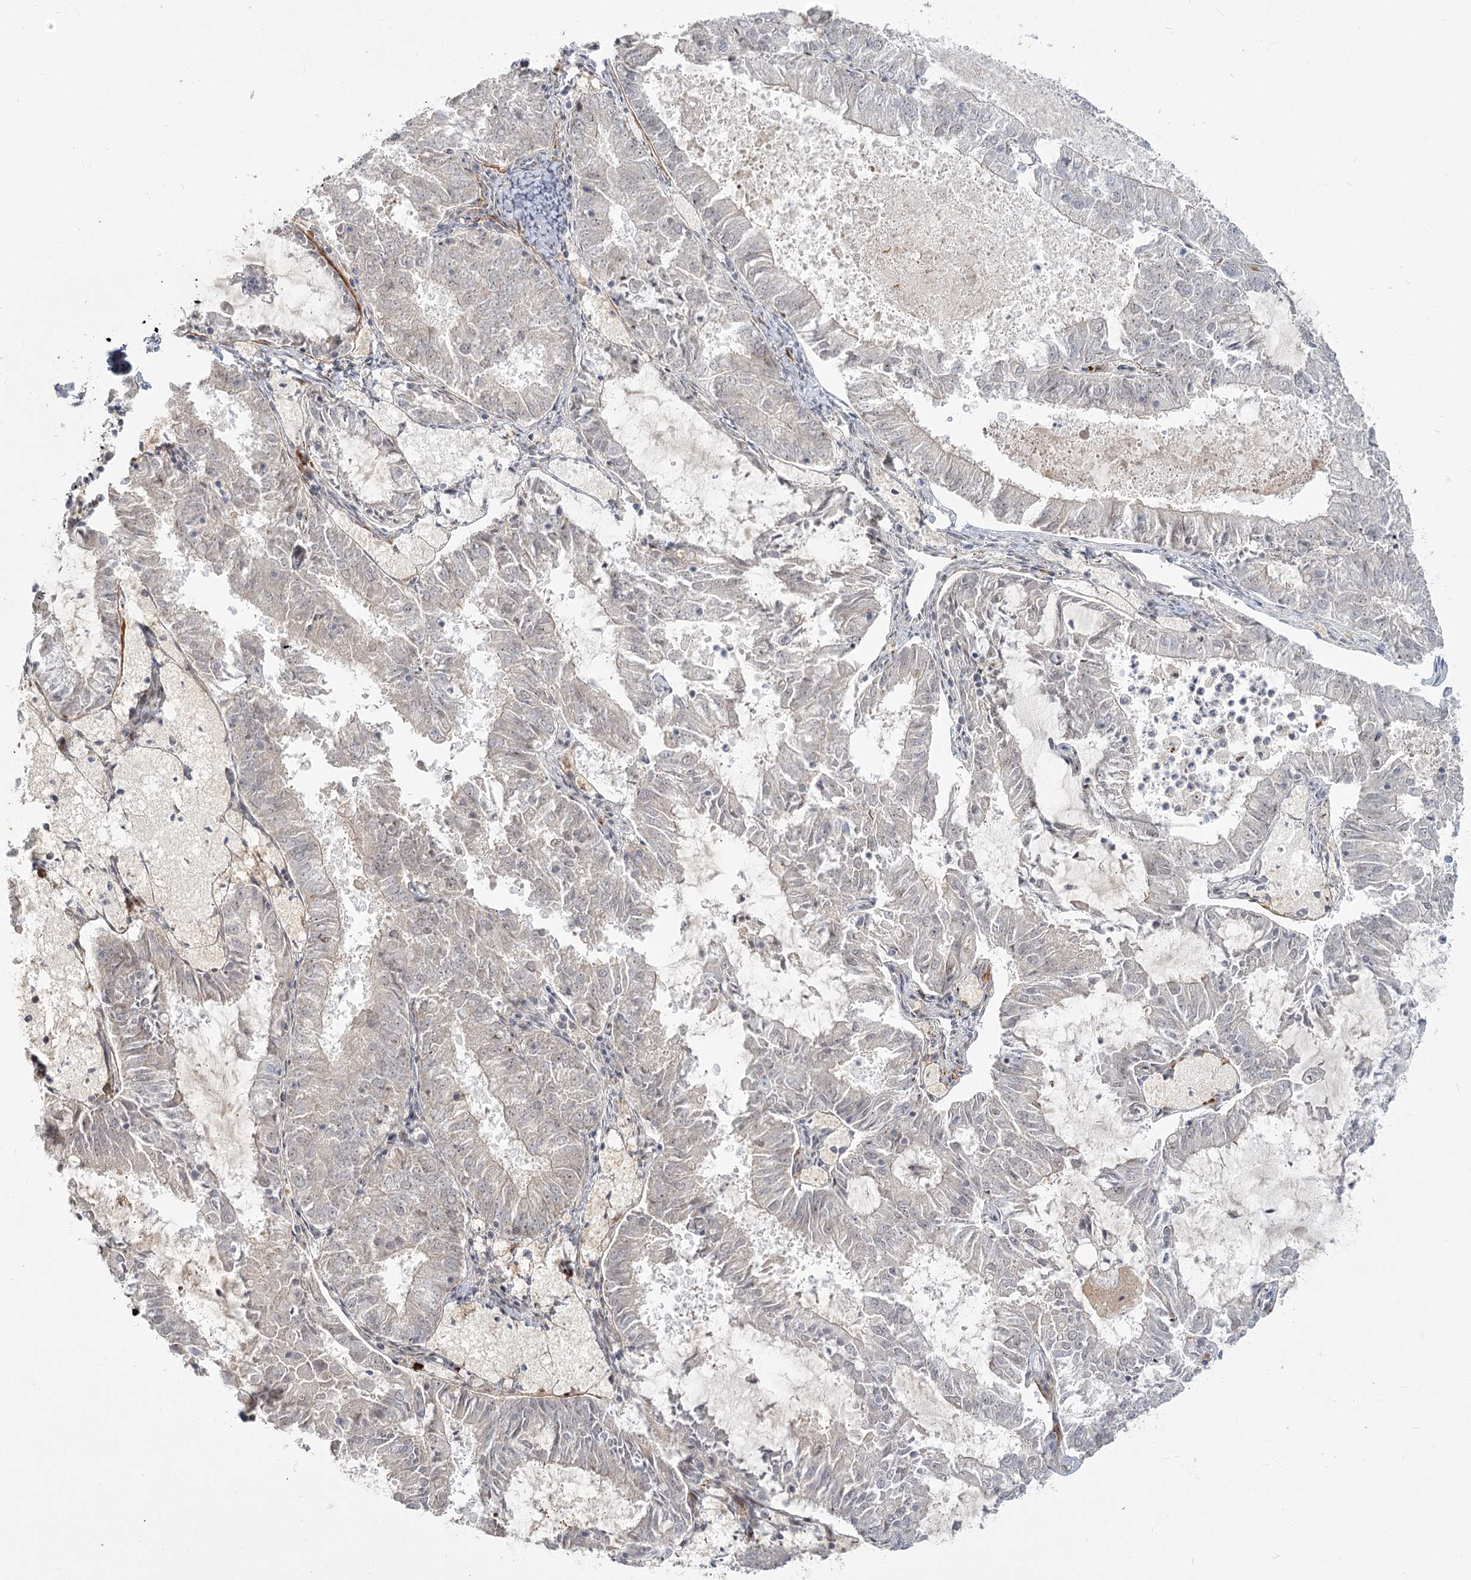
{"staining": {"intensity": "negative", "quantity": "none", "location": "none"}, "tissue": "endometrial cancer", "cell_type": "Tumor cells", "image_type": "cancer", "snomed": [{"axis": "morphology", "description": "Adenocarcinoma, NOS"}, {"axis": "topography", "description": "Endometrium"}], "caption": "DAB immunohistochemical staining of endometrial cancer demonstrates no significant positivity in tumor cells.", "gene": "EXOSC7", "patient": {"sex": "female", "age": 57}}